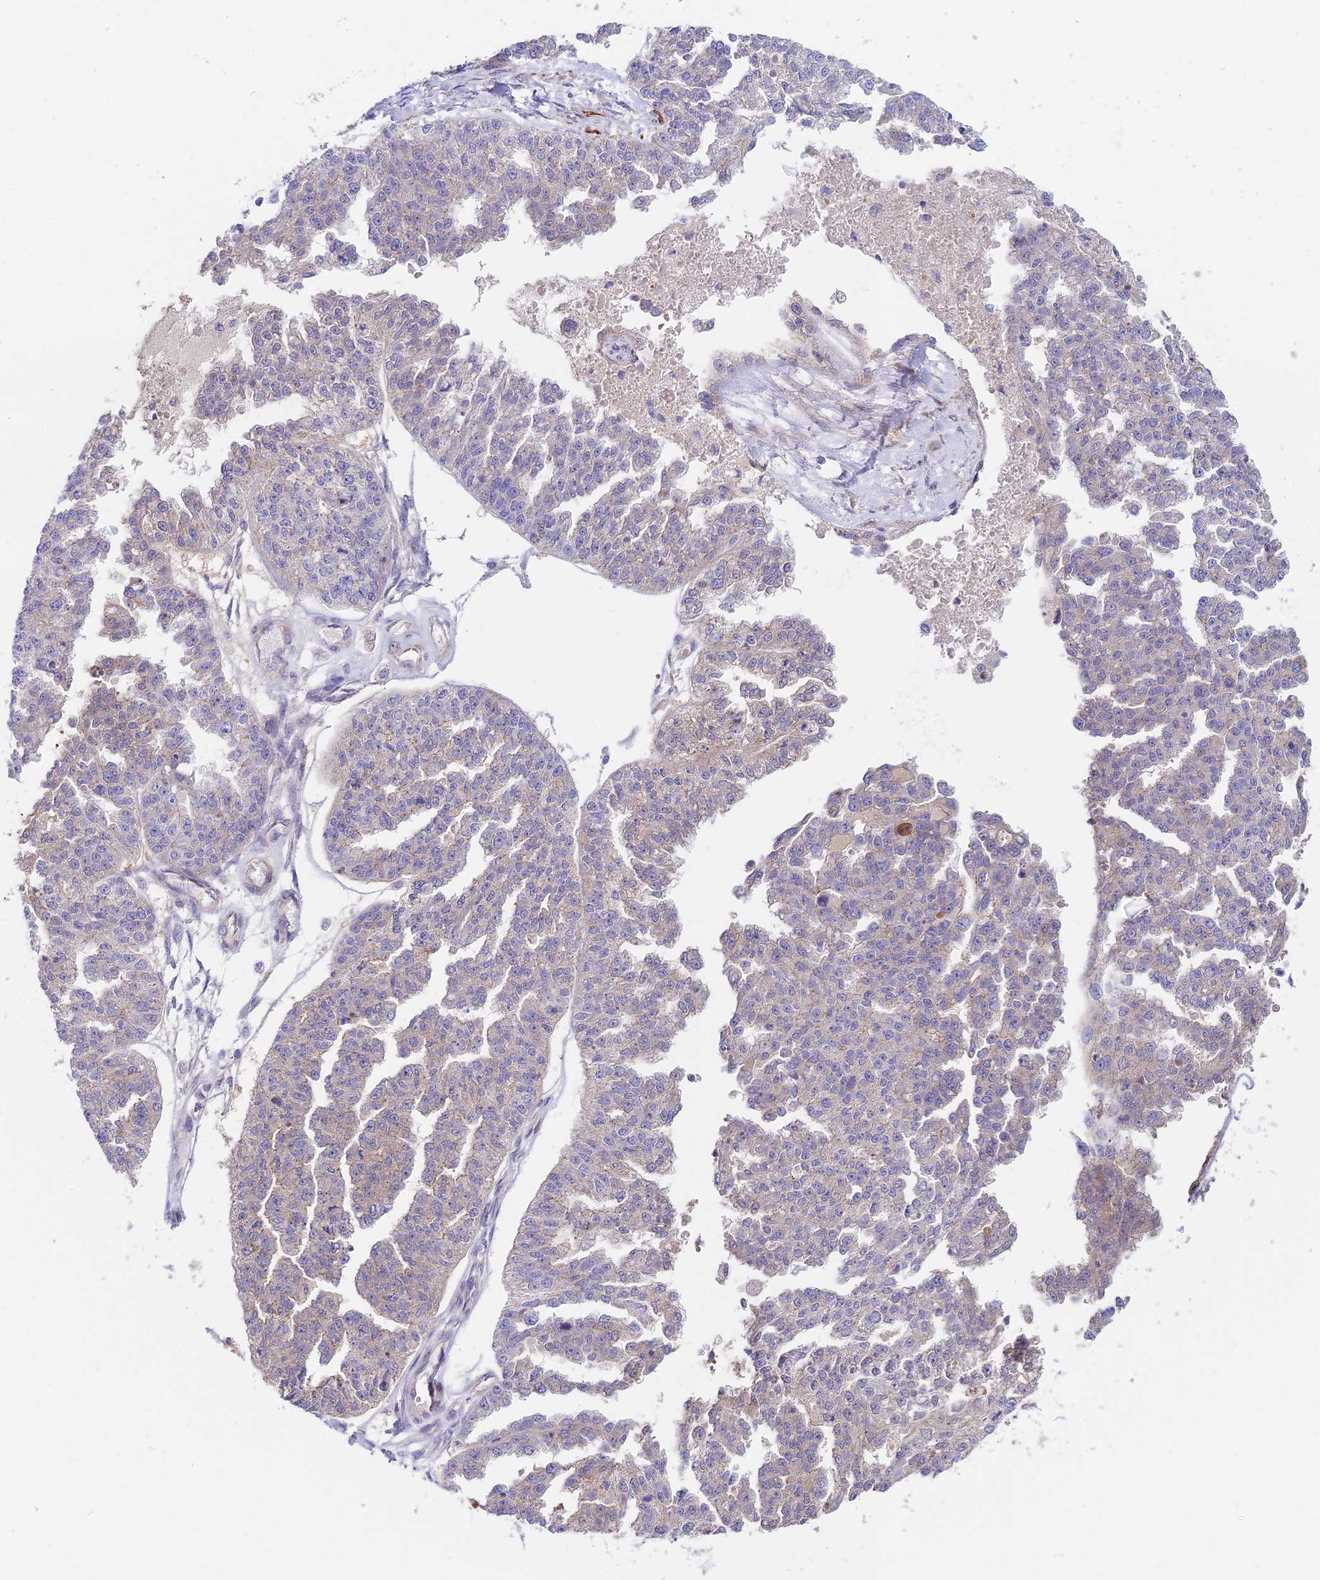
{"staining": {"intensity": "negative", "quantity": "none", "location": "none"}, "tissue": "ovarian cancer", "cell_type": "Tumor cells", "image_type": "cancer", "snomed": [{"axis": "morphology", "description": "Cystadenocarcinoma, serous, NOS"}, {"axis": "topography", "description": "Ovary"}], "caption": "An IHC photomicrograph of ovarian serous cystadenocarcinoma is shown. There is no staining in tumor cells of ovarian serous cystadenocarcinoma. (Brightfield microscopy of DAB (3,3'-diaminobenzidine) IHC at high magnification).", "gene": "ANKRD50", "patient": {"sex": "female", "age": 58}}